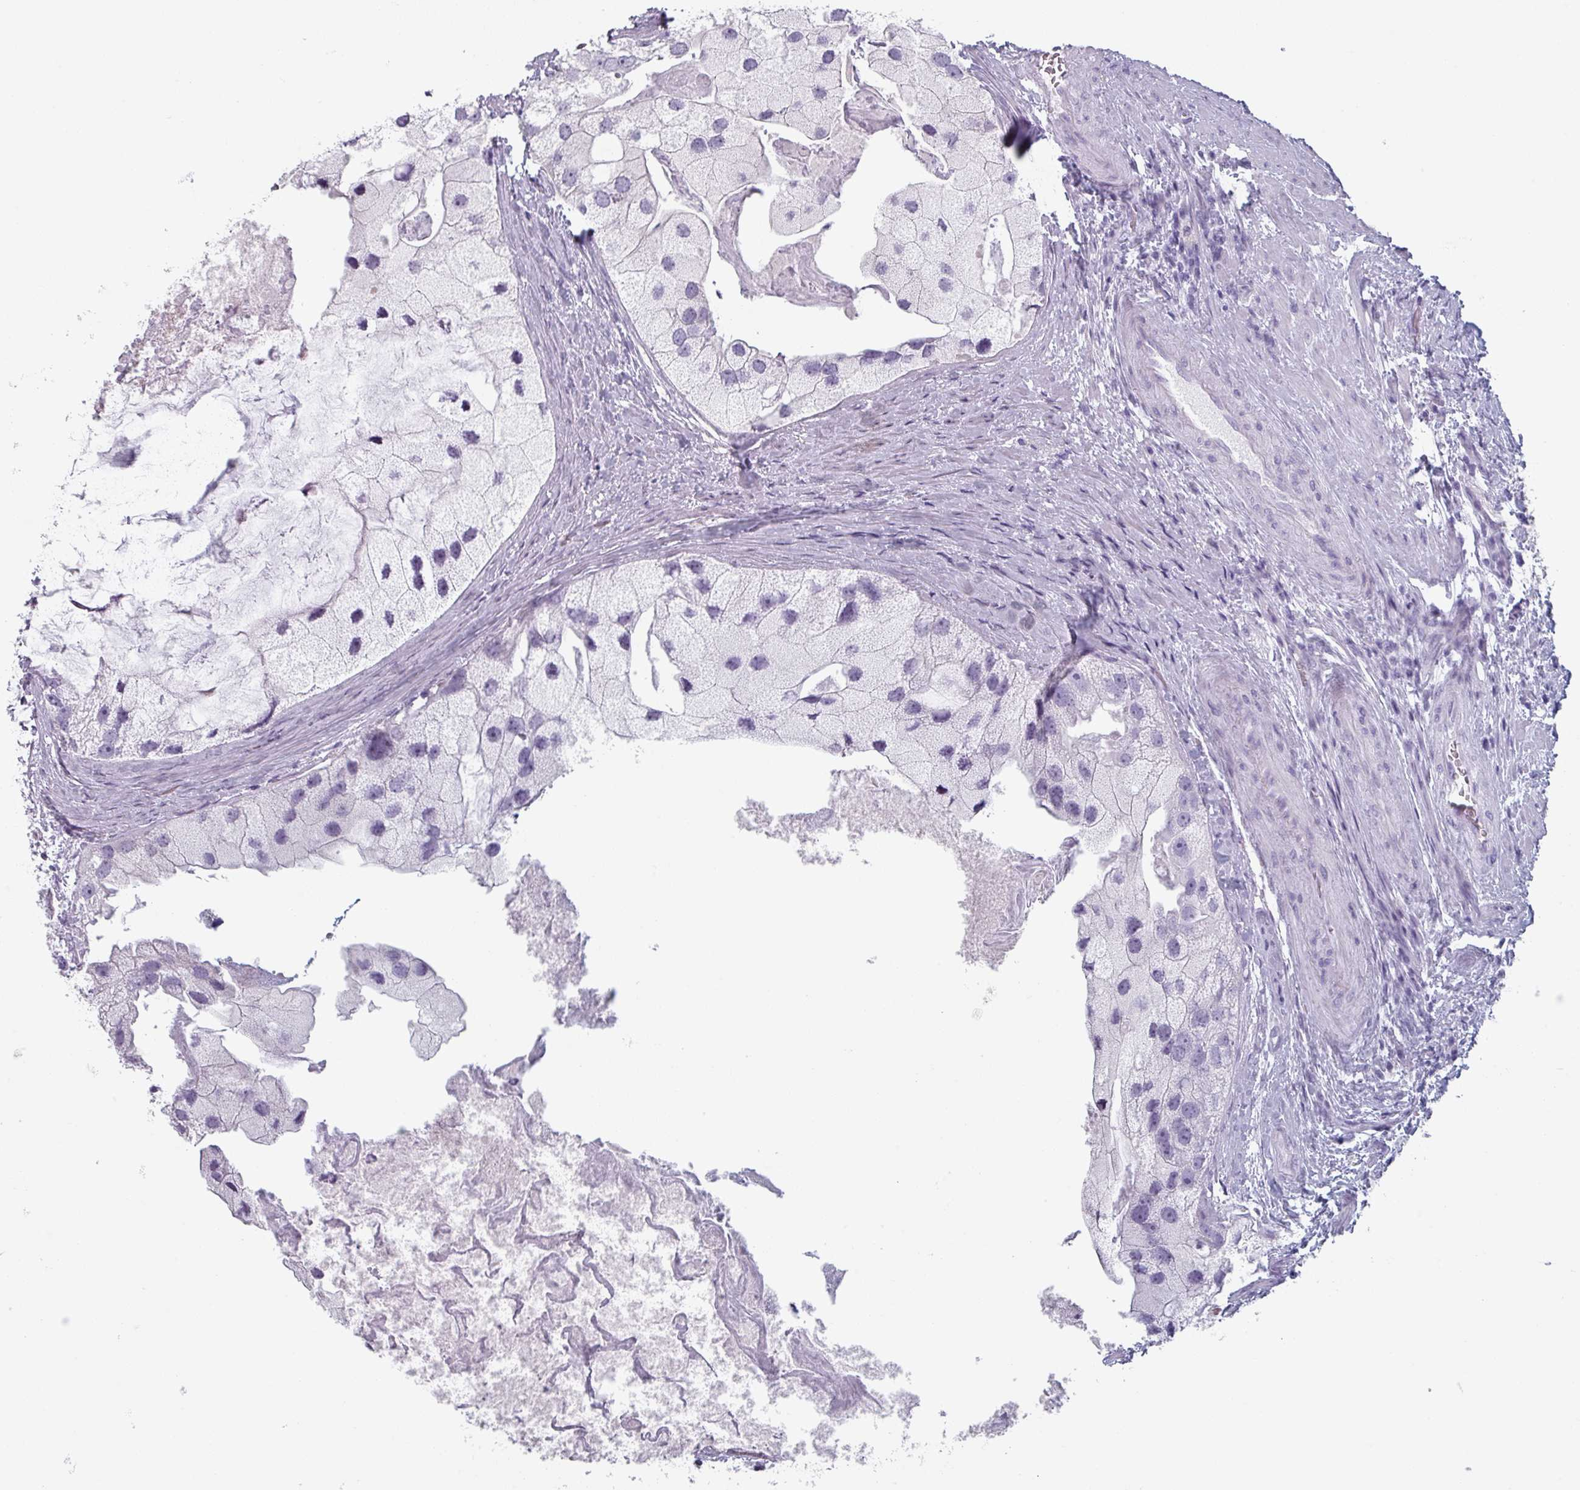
{"staining": {"intensity": "negative", "quantity": "none", "location": "none"}, "tissue": "prostate cancer", "cell_type": "Tumor cells", "image_type": "cancer", "snomed": [{"axis": "morphology", "description": "Adenocarcinoma, High grade"}, {"axis": "topography", "description": "Prostate"}], "caption": "Tumor cells are negative for protein expression in human prostate cancer (adenocarcinoma (high-grade)).", "gene": "SLC35G2", "patient": {"sex": "male", "age": 62}}